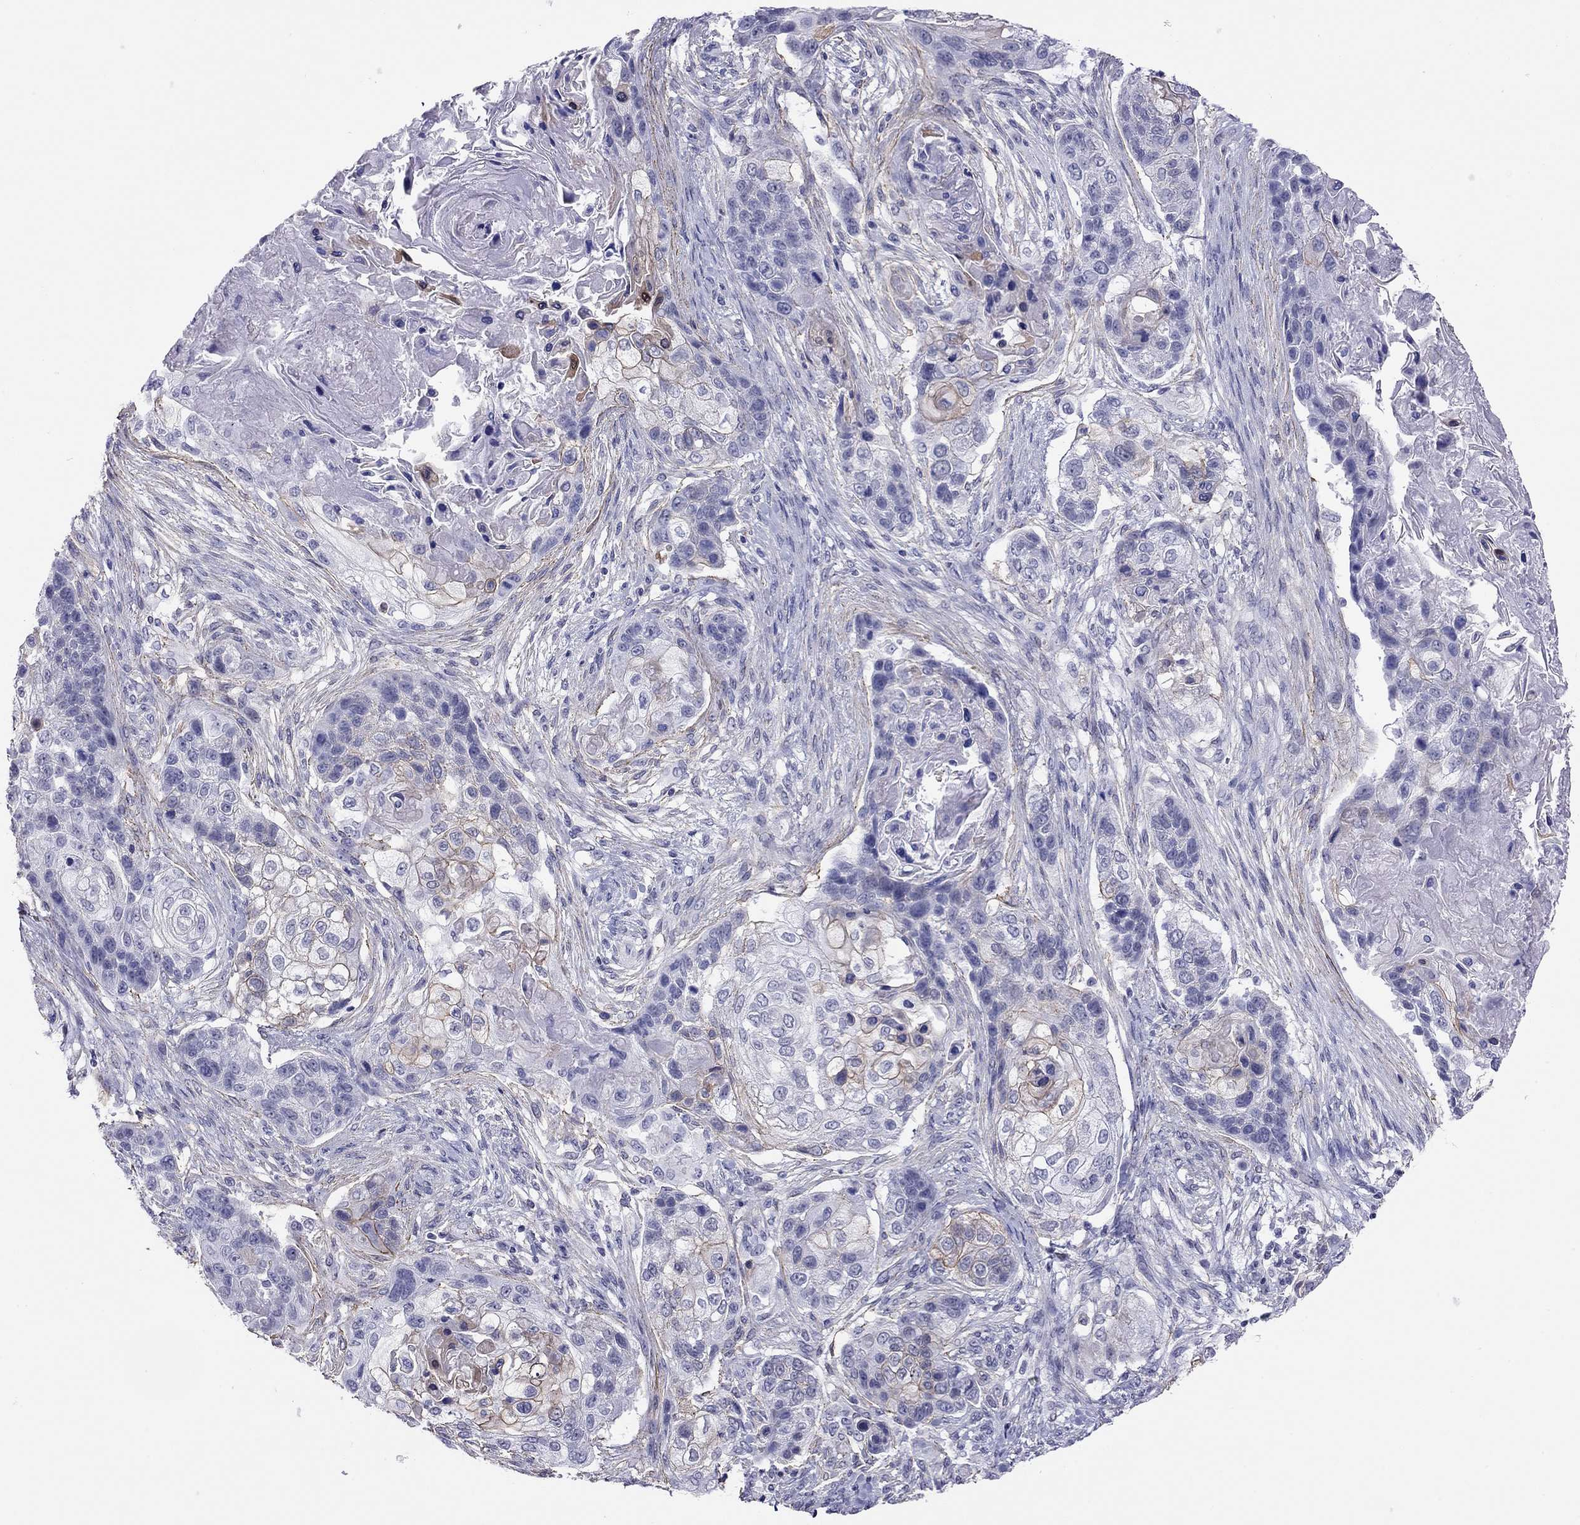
{"staining": {"intensity": "weak", "quantity": "<25%", "location": "cytoplasmic/membranous"}, "tissue": "lung cancer", "cell_type": "Tumor cells", "image_type": "cancer", "snomed": [{"axis": "morphology", "description": "Squamous cell carcinoma, NOS"}, {"axis": "topography", "description": "Lung"}], "caption": "IHC of lung cancer displays no staining in tumor cells.", "gene": "MYMX", "patient": {"sex": "male", "age": 69}}